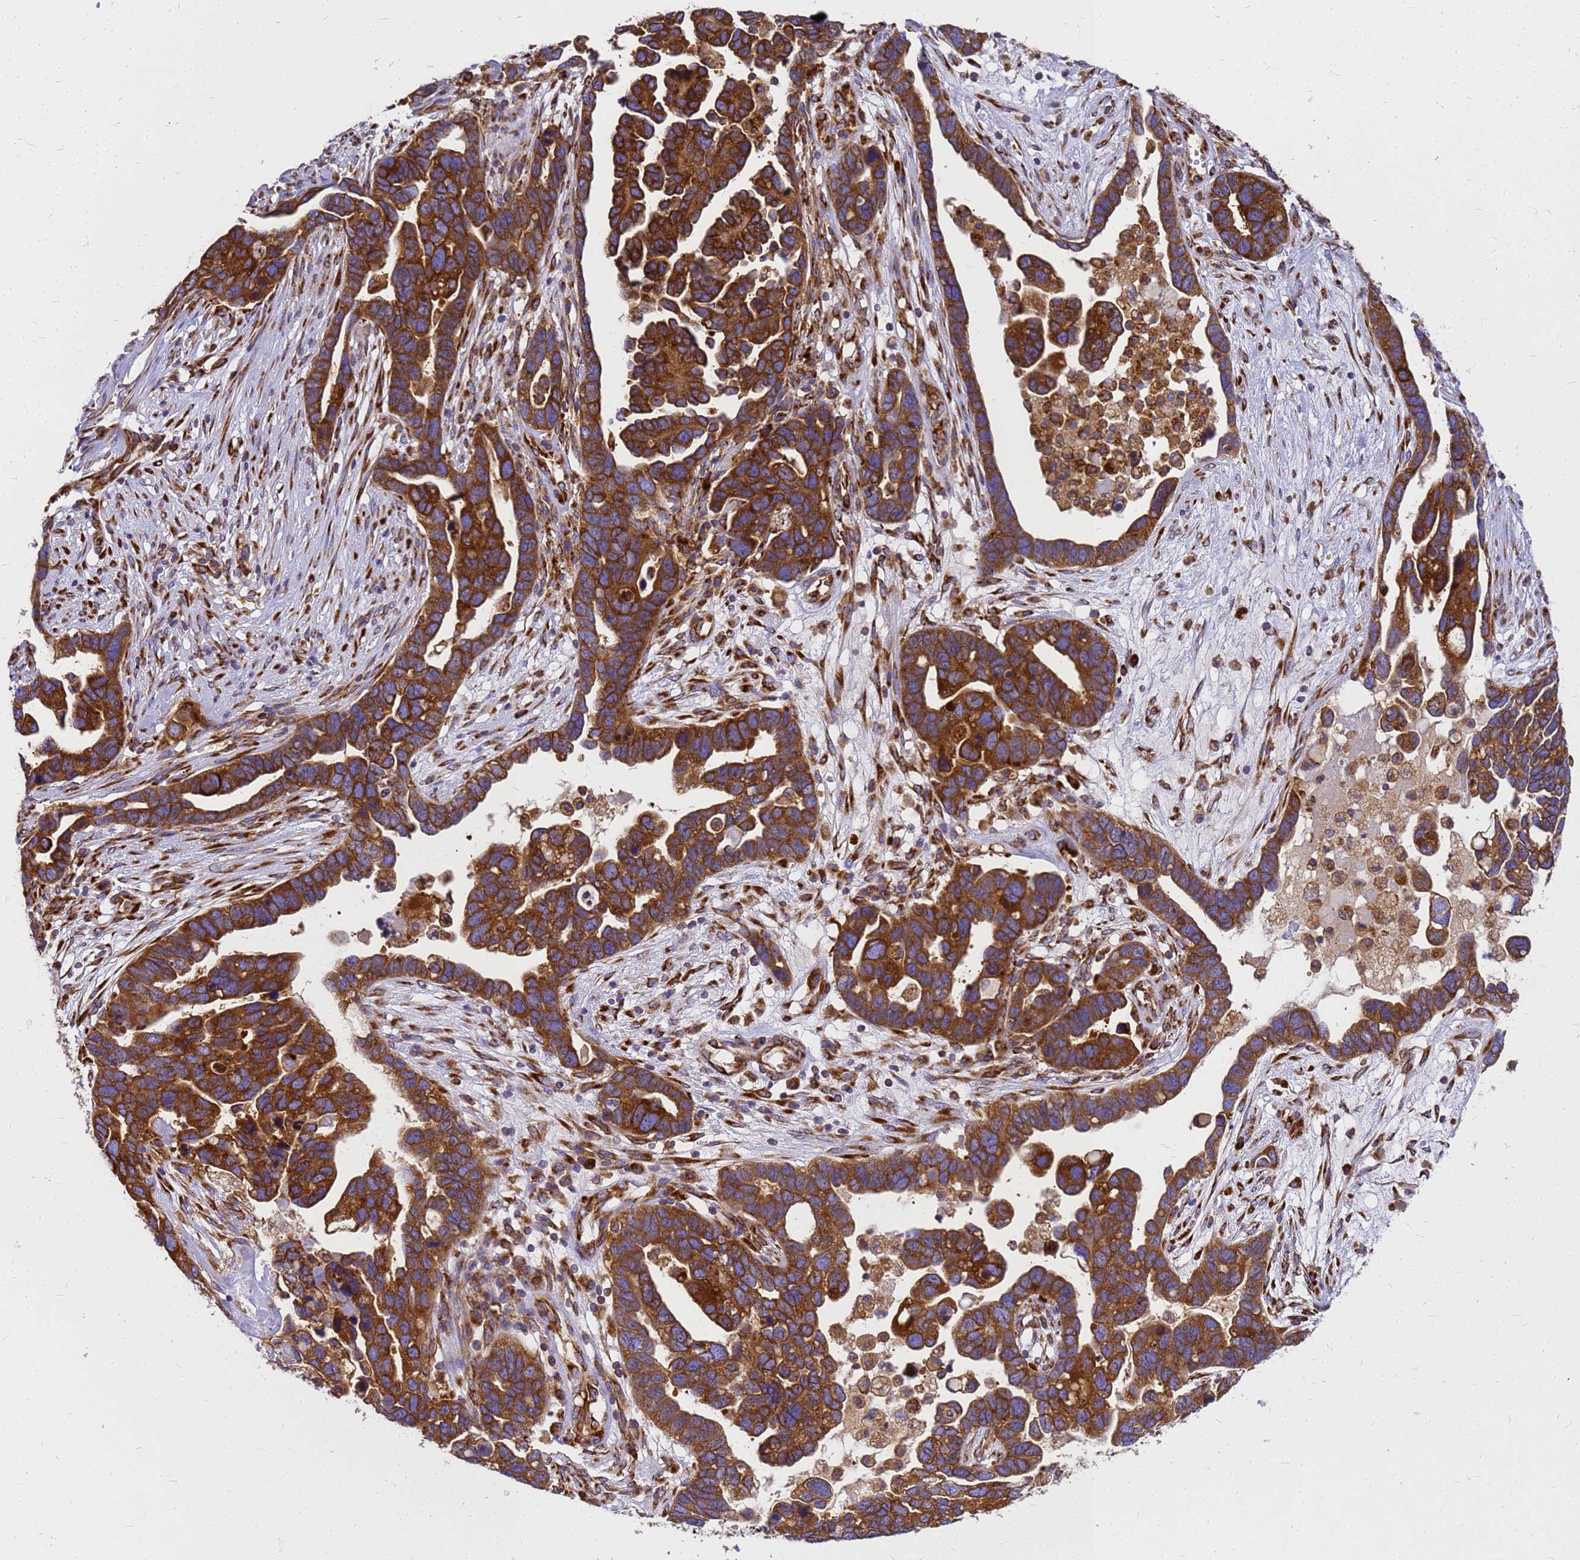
{"staining": {"intensity": "strong", "quantity": ">75%", "location": "cytoplasmic/membranous"}, "tissue": "ovarian cancer", "cell_type": "Tumor cells", "image_type": "cancer", "snomed": [{"axis": "morphology", "description": "Cystadenocarcinoma, serous, NOS"}, {"axis": "topography", "description": "Ovary"}], "caption": "Strong cytoplasmic/membranous positivity for a protein is appreciated in about >75% of tumor cells of ovarian cancer using IHC.", "gene": "EEF1D", "patient": {"sex": "female", "age": 54}}